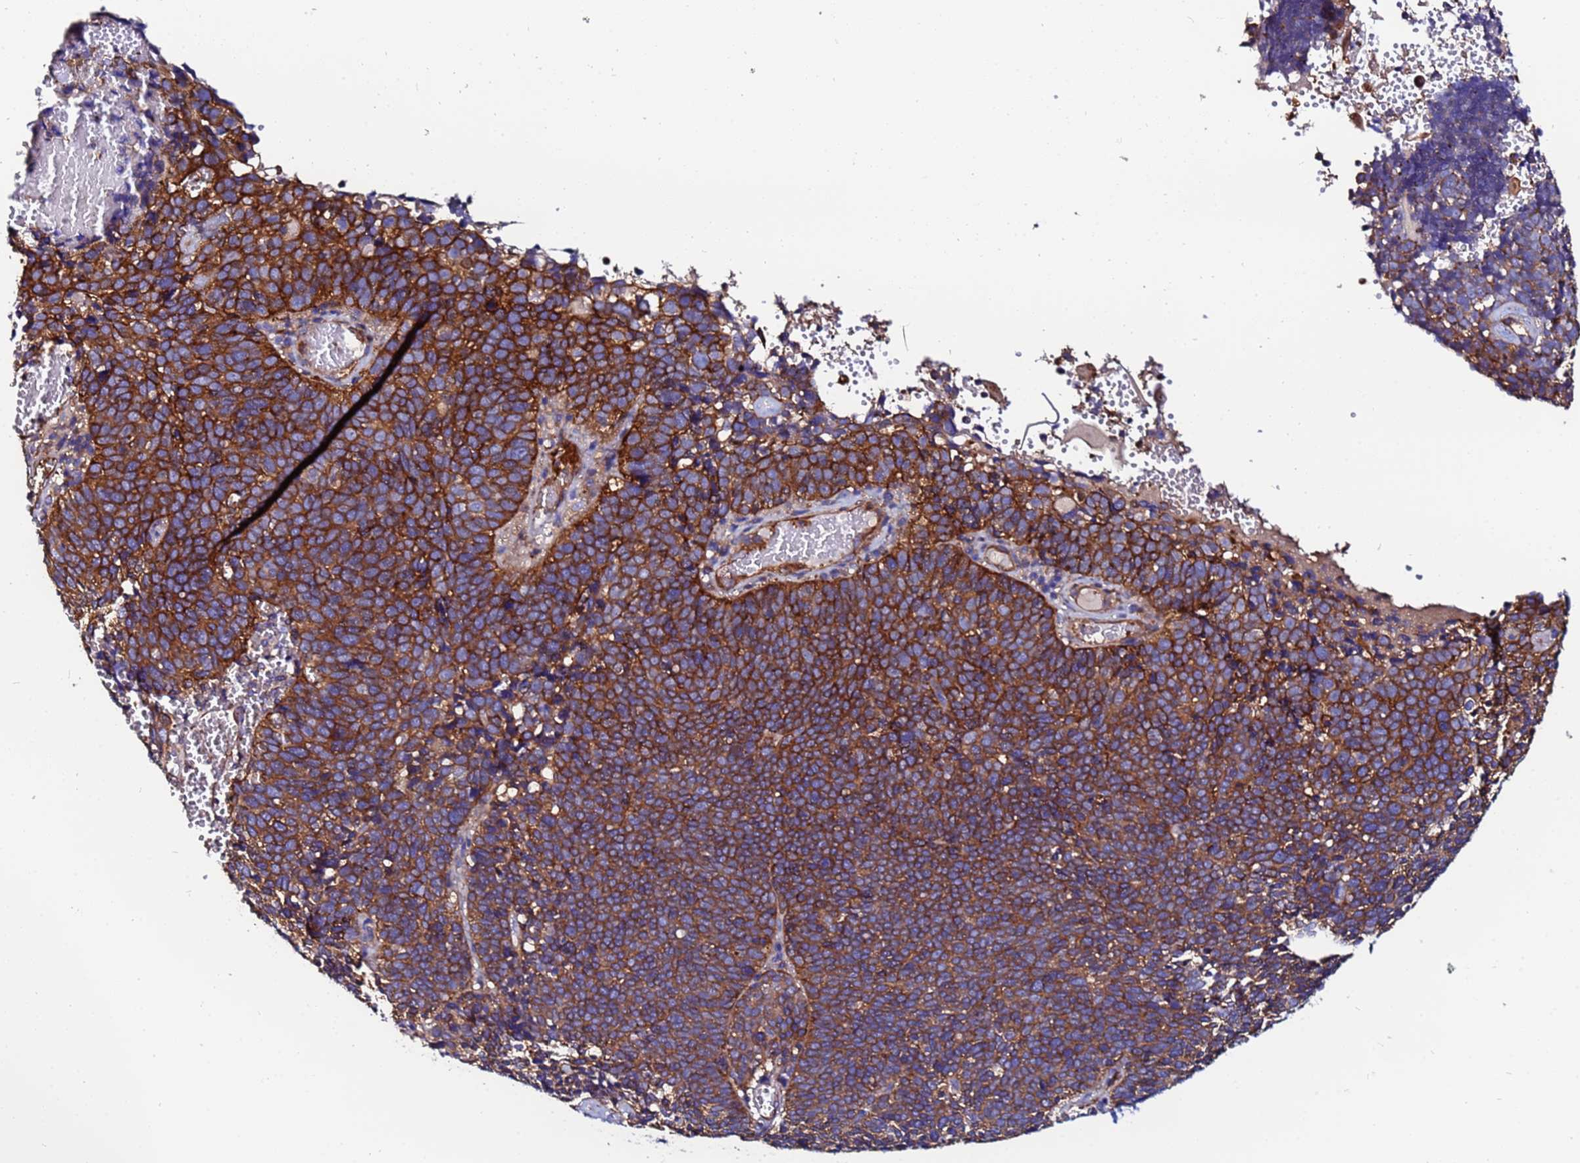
{"staining": {"intensity": "strong", "quantity": ">75%", "location": "cytoplasmic/membranous"}, "tissue": "cervical cancer", "cell_type": "Tumor cells", "image_type": "cancer", "snomed": [{"axis": "morphology", "description": "Squamous cell carcinoma, NOS"}, {"axis": "topography", "description": "Cervix"}], "caption": "Immunohistochemistry (IHC) (DAB (3,3'-diaminobenzidine)) staining of human cervical cancer (squamous cell carcinoma) demonstrates strong cytoplasmic/membranous protein expression in about >75% of tumor cells.", "gene": "POTEE", "patient": {"sex": "female", "age": 39}}